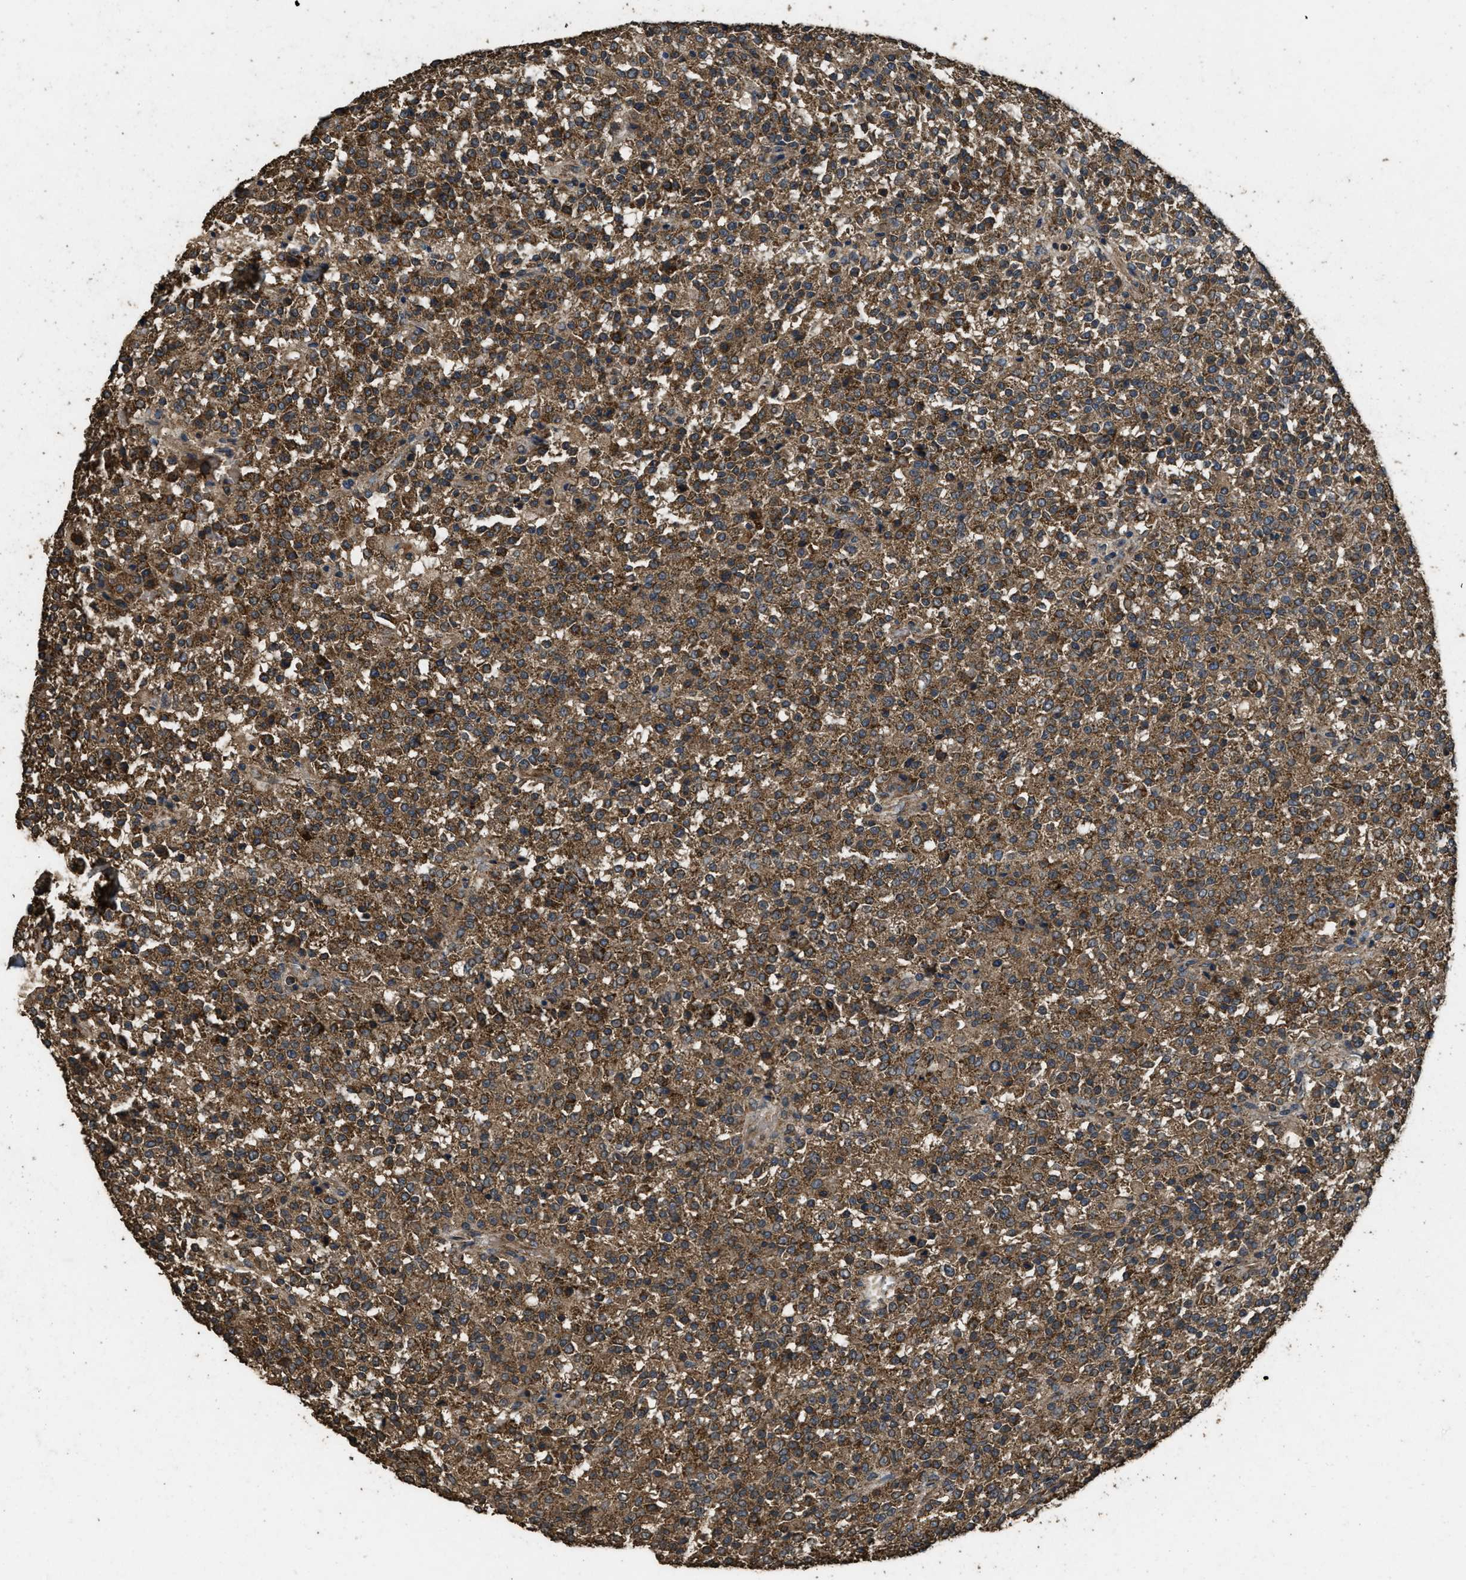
{"staining": {"intensity": "strong", "quantity": ">75%", "location": "cytoplasmic/membranous"}, "tissue": "testis cancer", "cell_type": "Tumor cells", "image_type": "cancer", "snomed": [{"axis": "morphology", "description": "Seminoma, NOS"}, {"axis": "topography", "description": "Testis"}], "caption": "IHC image of seminoma (testis) stained for a protein (brown), which exhibits high levels of strong cytoplasmic/membranous positivity in approximately >75% of tumor cells.", "gene": "CYRIA", "patient": {"sex": "male", "age": 59}}